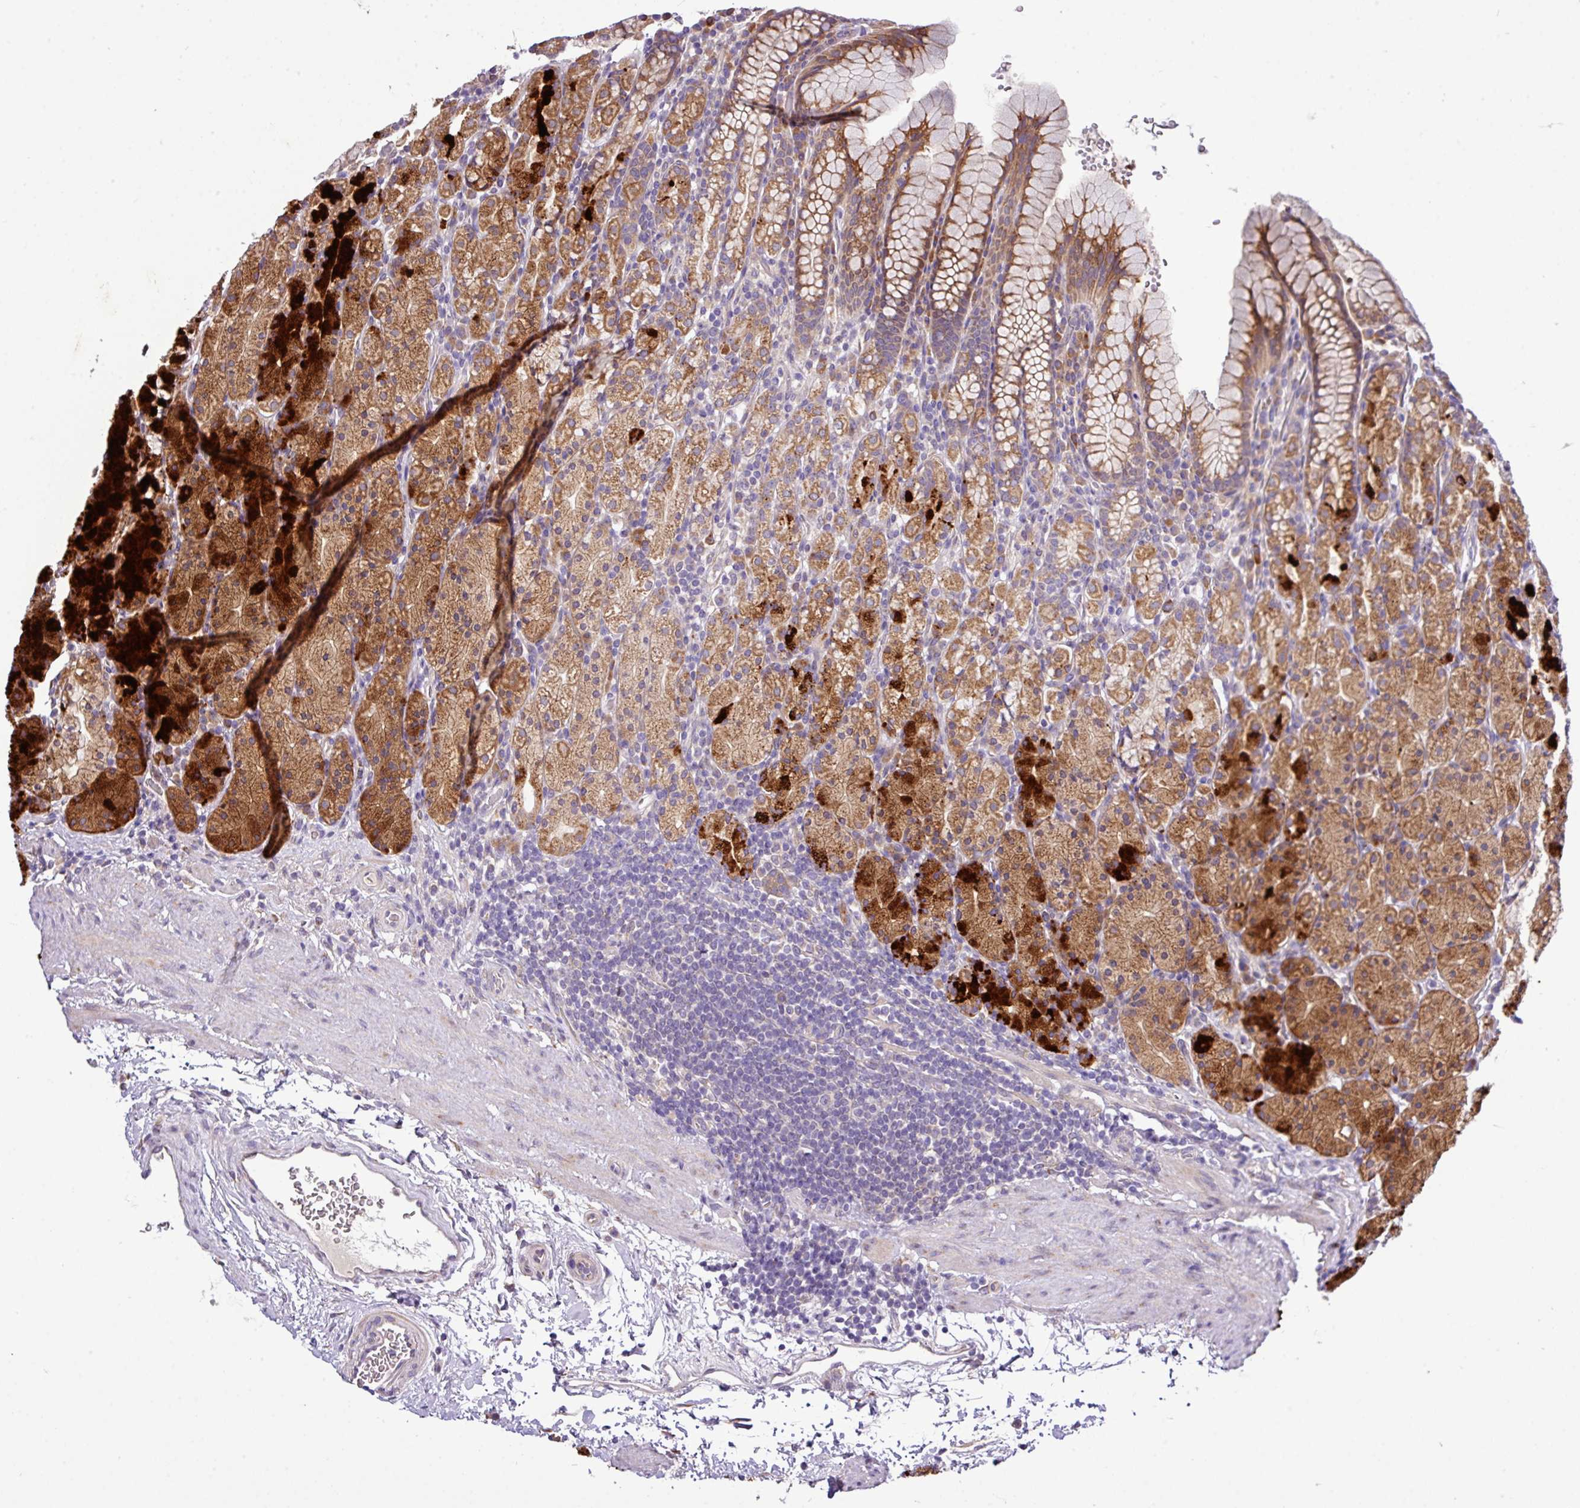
{"staining": {"intensity": "strong", "quantity": "25%-75%", "location": "cytoplasmic/membranous"}, "tissue": "stomach", "cell_type": "Glandular cells", "image_type": "normal", "snomed": [{"axis": "morphology", "description": "Normal tissue, NOS"}, {"axis": "topography", "description": "Stomach, upper"}, {"axis": "topography", "description": "Stomach"}], "caption": "Protein expression analysis of benign human stomach reveals strong cytoplasmic/membranous staining in approximately 25%-75% of glandular cells.", "gene": "TM2D2", "patient": {"sex": "male", "age": 62}}